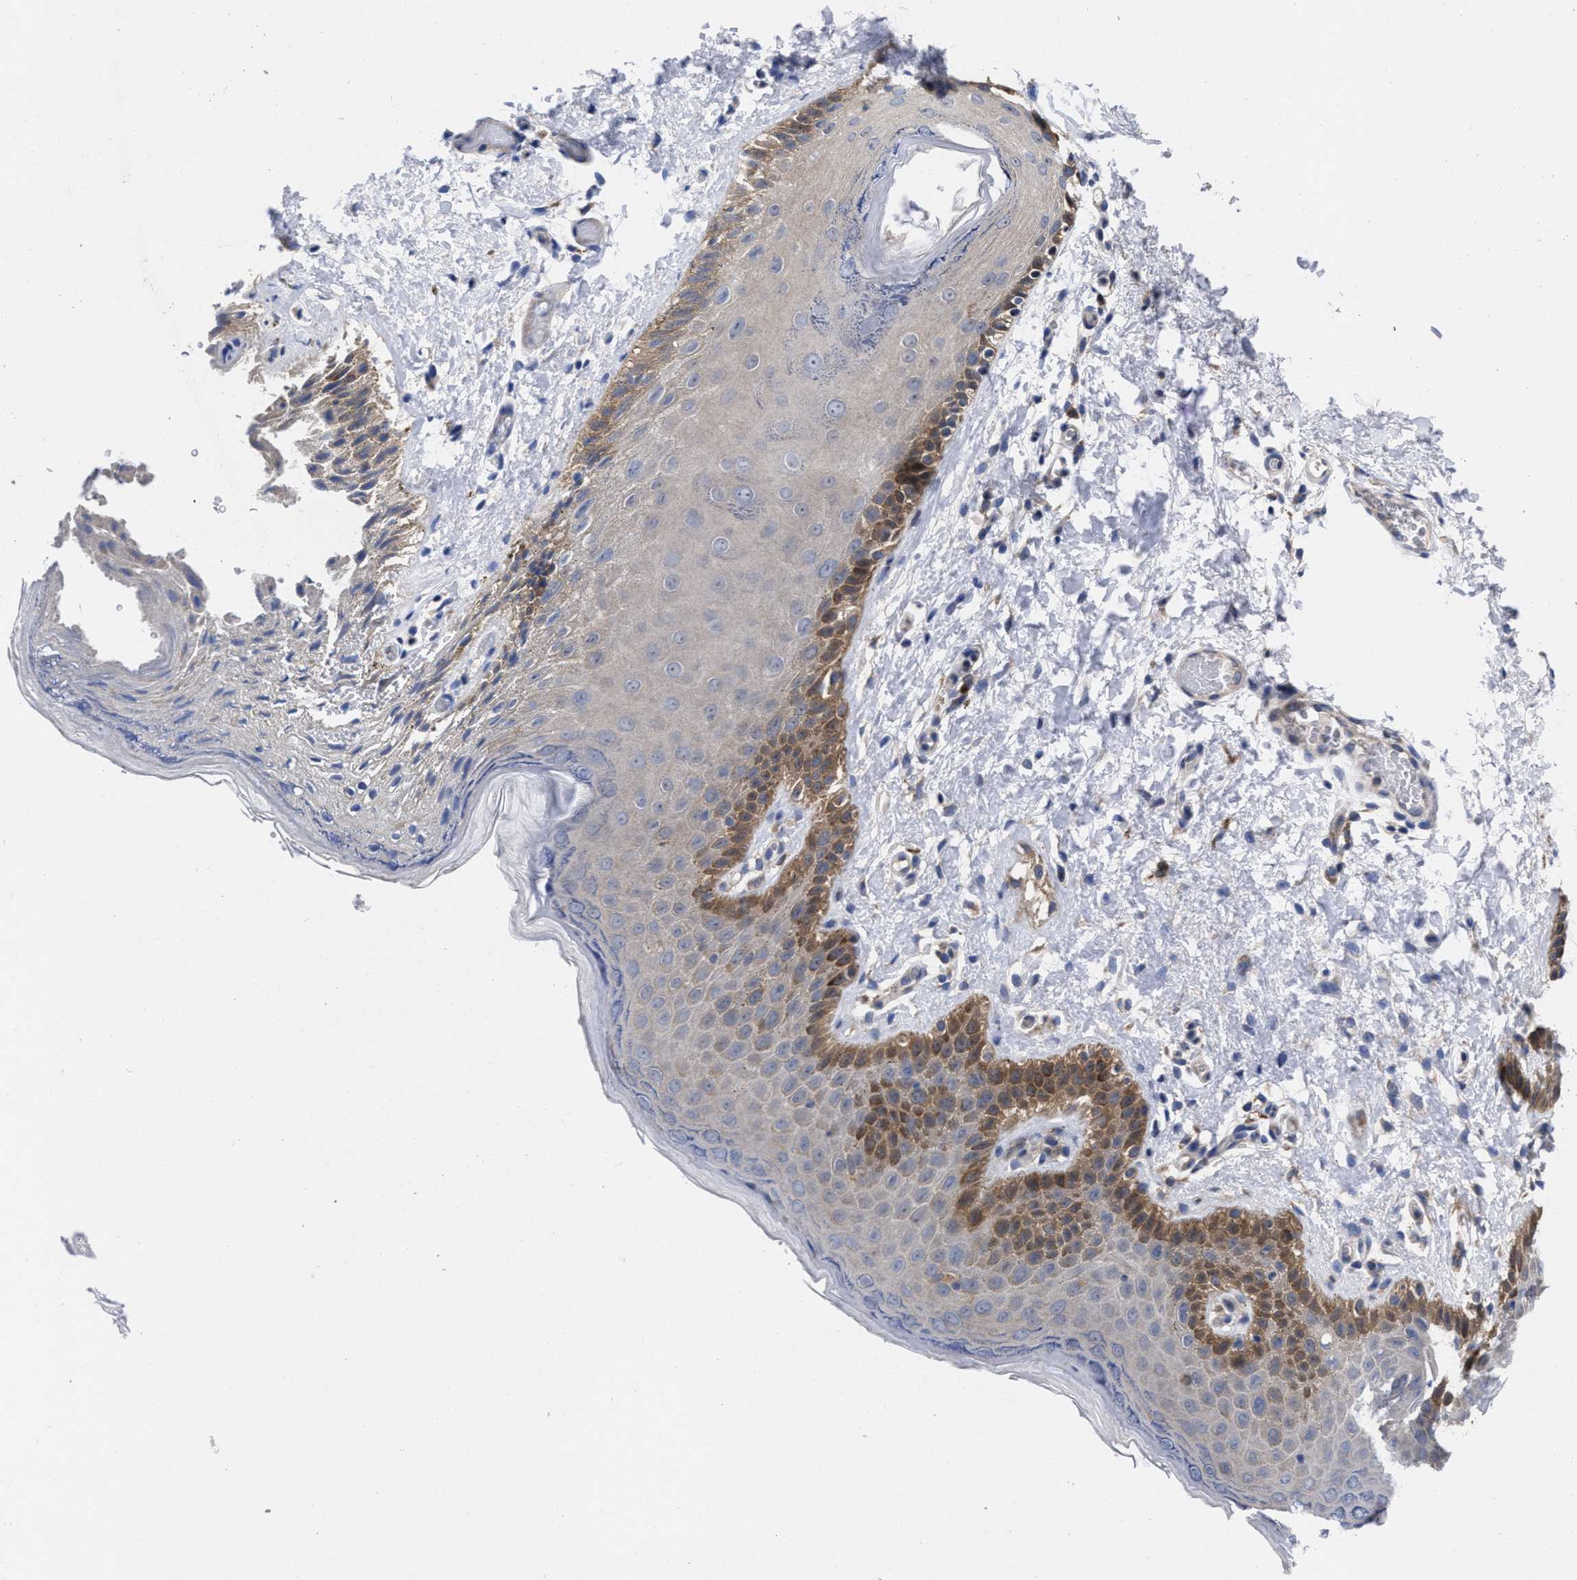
{"staining": {"intensity": "moderate", "quantity": "<25%", "location": "cytoplasmic/membranous"}, "tissue": "skin", "cell_type": "Epidermal cells", "image_type": "normal", "snomed": [{"axis": "morphology", "description": "Normal tissue, NOS"}, {"axis": "topography", "description": "Anal"}], "caption": "A low amount of moderate cytoplasmic/membranous staining is present in approximately <25% of epidermal cells in normal skin. The staining was performed using DAB, with brown indicating positive protein expression. Nuclei are stained blue with hematoxylin.", "gene": "TXNDC17", "patient": {"sex": "male", "age": 44}}